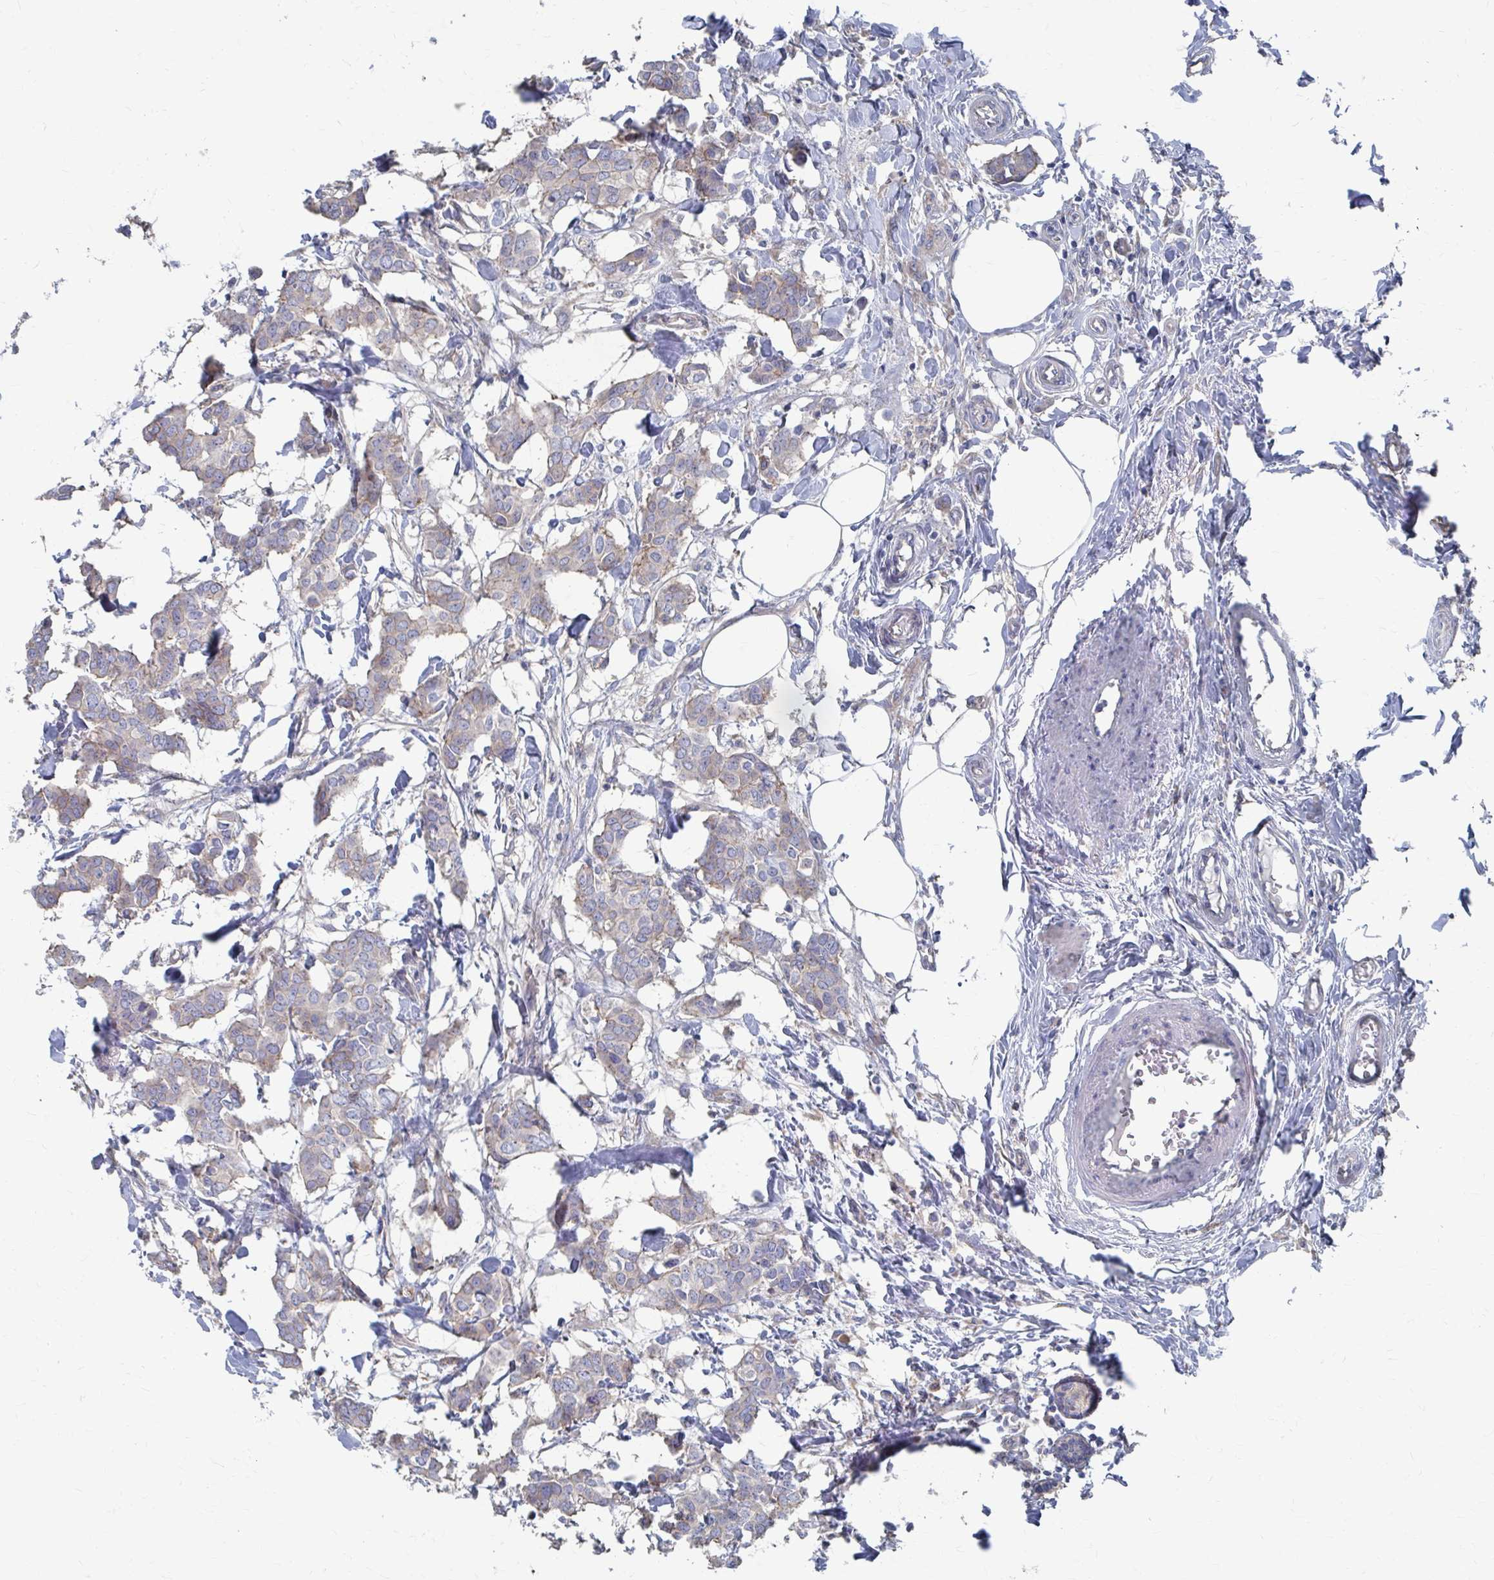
{"staining": {"intensity": "weak", "quantity": "25%-75%", "location": "cytoplasmic/membranous"}, "tissue": "breast cancer", "cell_type": "Tumor cells", "image_type": "cancer", "snomed": [{"axis": "morphology", "description": "Duct carcinoma"}, {"axis": "topography", "description": "Breast"}], "caption": "Breast intraductal carcinoma was stained to show a protein in brown. There is low levels of weak cytoplasmic/membranous expression in approximately 25%-75% of tumor cells.", "gene": "PLEKHG7", "patient": {"sex": "female", "age": 62}}